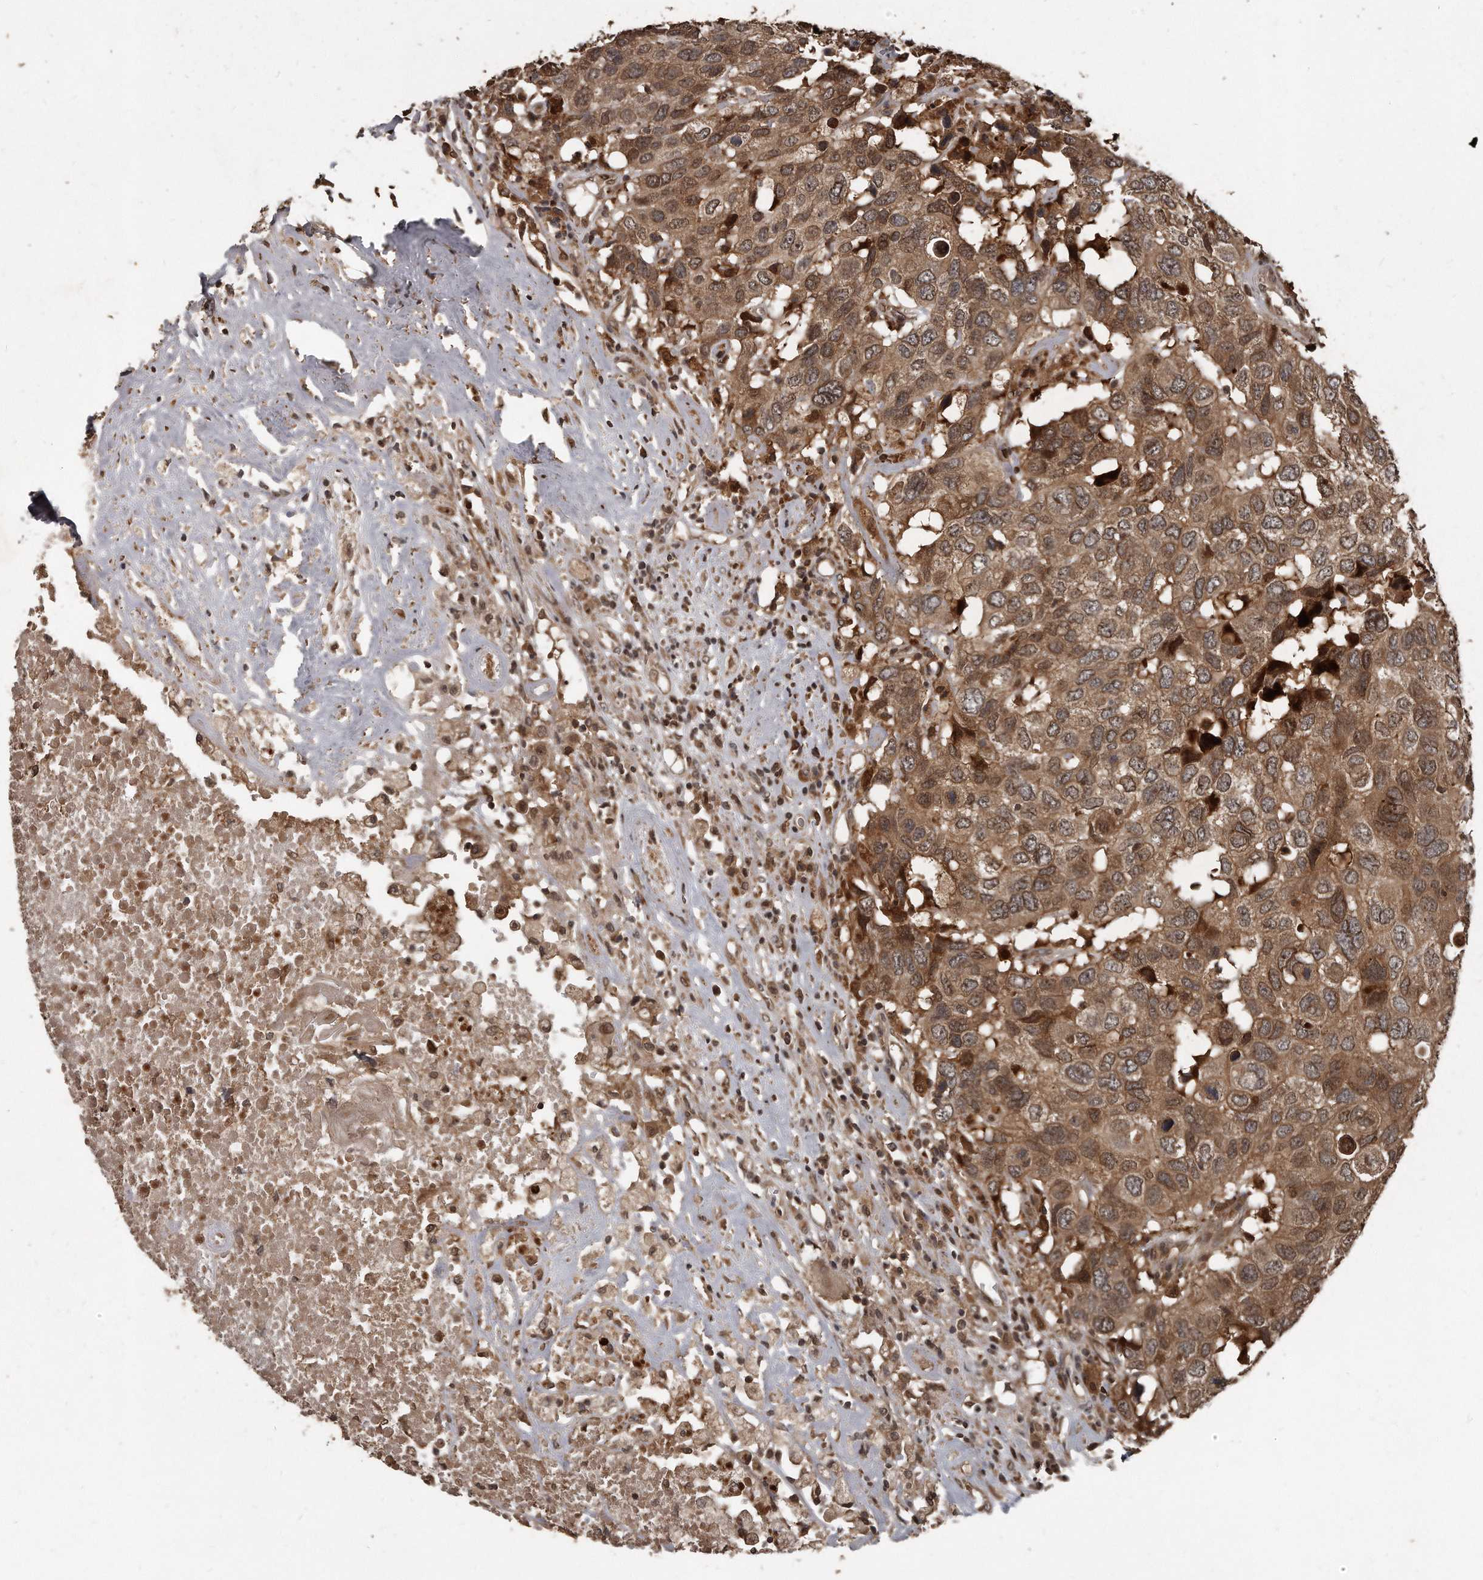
{"staining": {"intensity": "moderate", "quantity": ">75%", "location": "cytoplasmic/membranous"}, "tissue": "head and neck cancer", "cell_type": "Tumor cells", "image_type": "cancer", "snomed": [{"axis": "morphology", "description": "Squamous cell carcinoma, NOS"}, {"axis": "topography", "description": "Head-Neck"}], "caption": "Immunohistochemistry (DAB (3,3'-diaminobenzidine)) staining of head and neck cancer (squamous cell carcinoma) reveals moderate cytoplasmic/membranous protein expression in approximately >75% of tumor cells. (DAB (3,3'-diaminobenzidine) = brown stain, brightfield microscopy at high magnification).", "gene": "GCH1", "patient": {"sex": "male", "age": 66}}